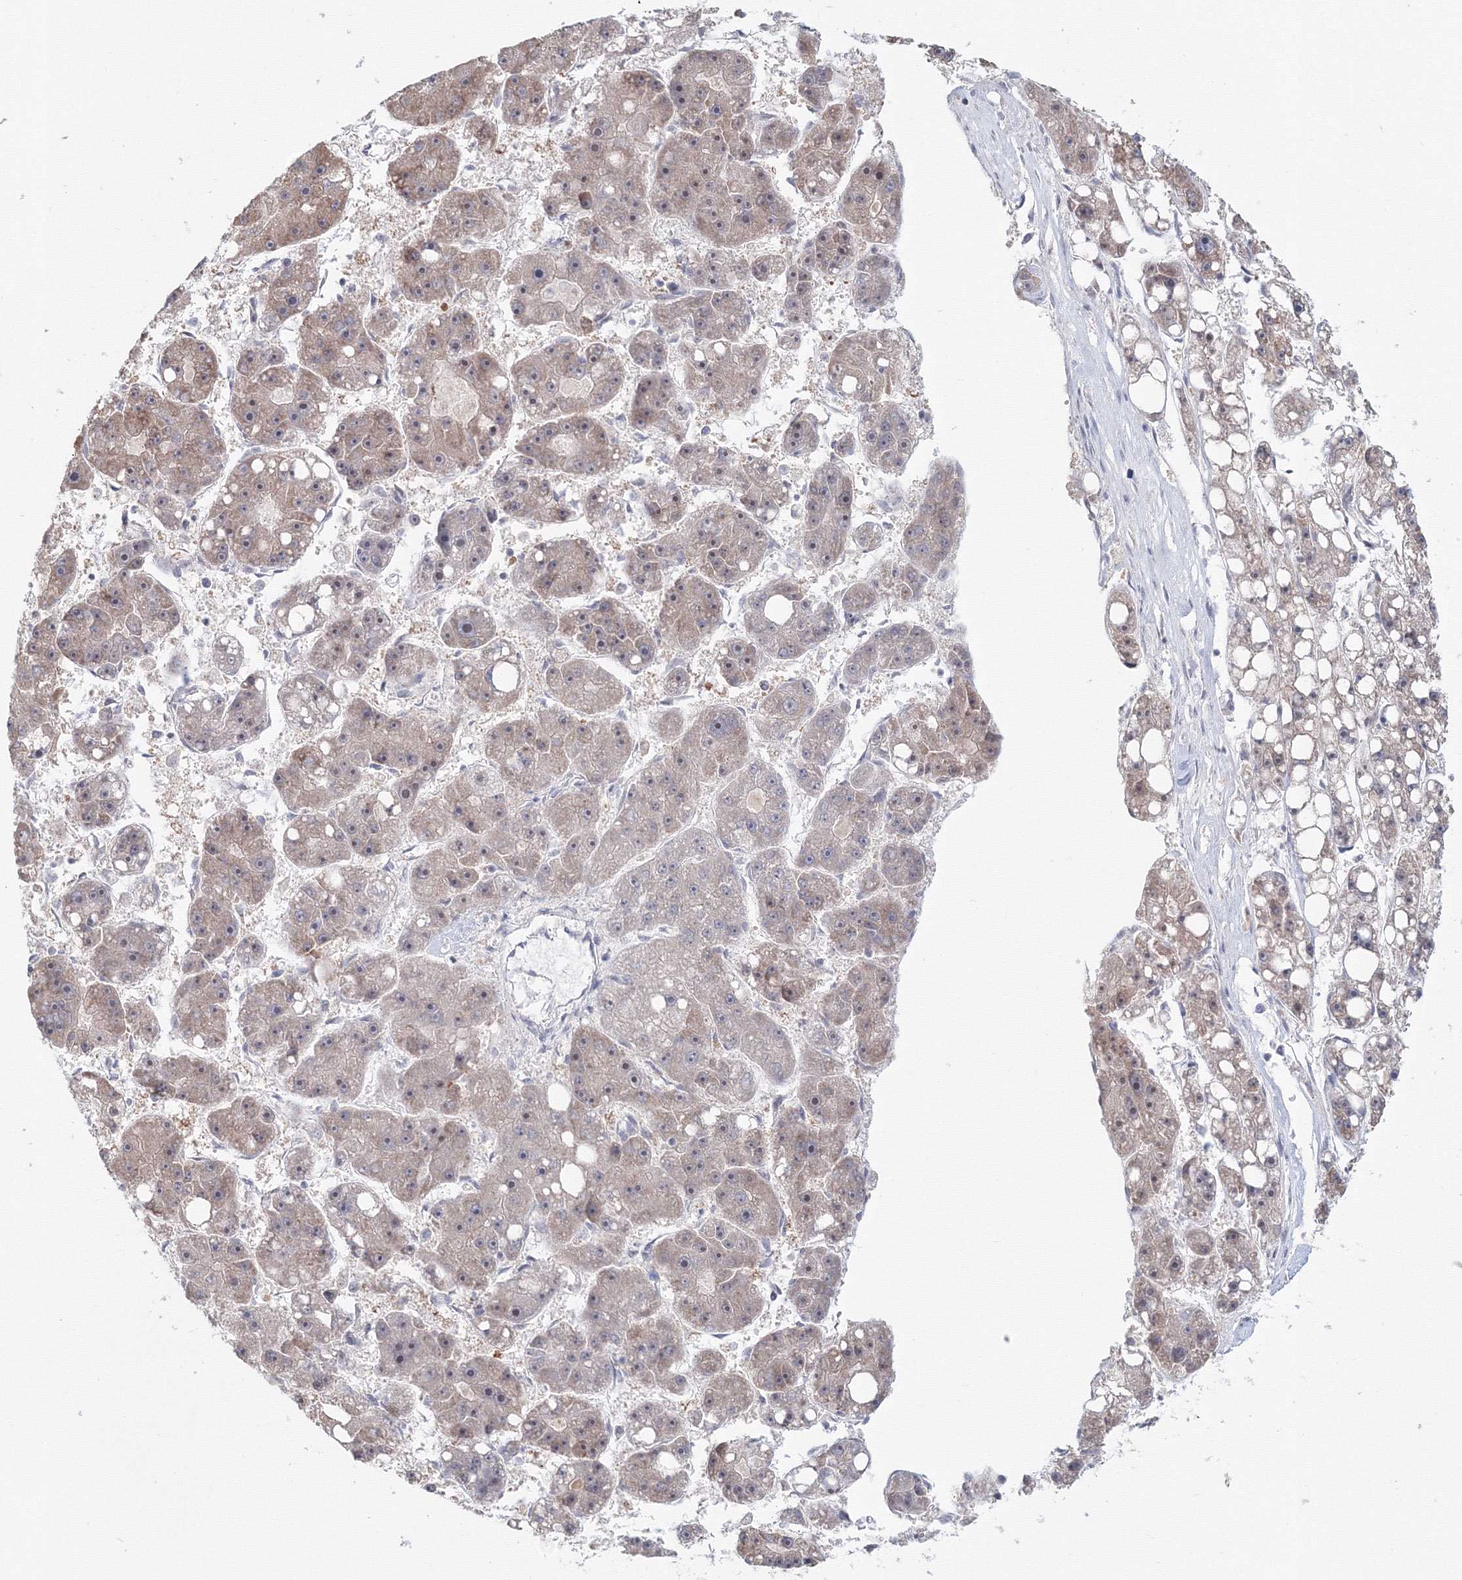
{"staining": {"intensity": "weak", "quantity": "<25%", "location": "cytoplasmic/membranous"}, "tissue": "liver cancer", "cell_type": "Tumor cells", "image_type": "cancer", "snomed": [{"axis": "morphology", "description": "Carcinoma, Hepatocellular, NOS"}, {"axis": "topography", "description": "Liver"}], "caption": "Protein analysis of hepatocellular carcinoma (liver) displays no significant expression in tumor cells. (DAB (3,3'-diaminobenzidine) immunohistochemistry with hematoxylin counter stain).", "gene": "SLC7A7", "patient": {"sex": "female", "age": 61}}